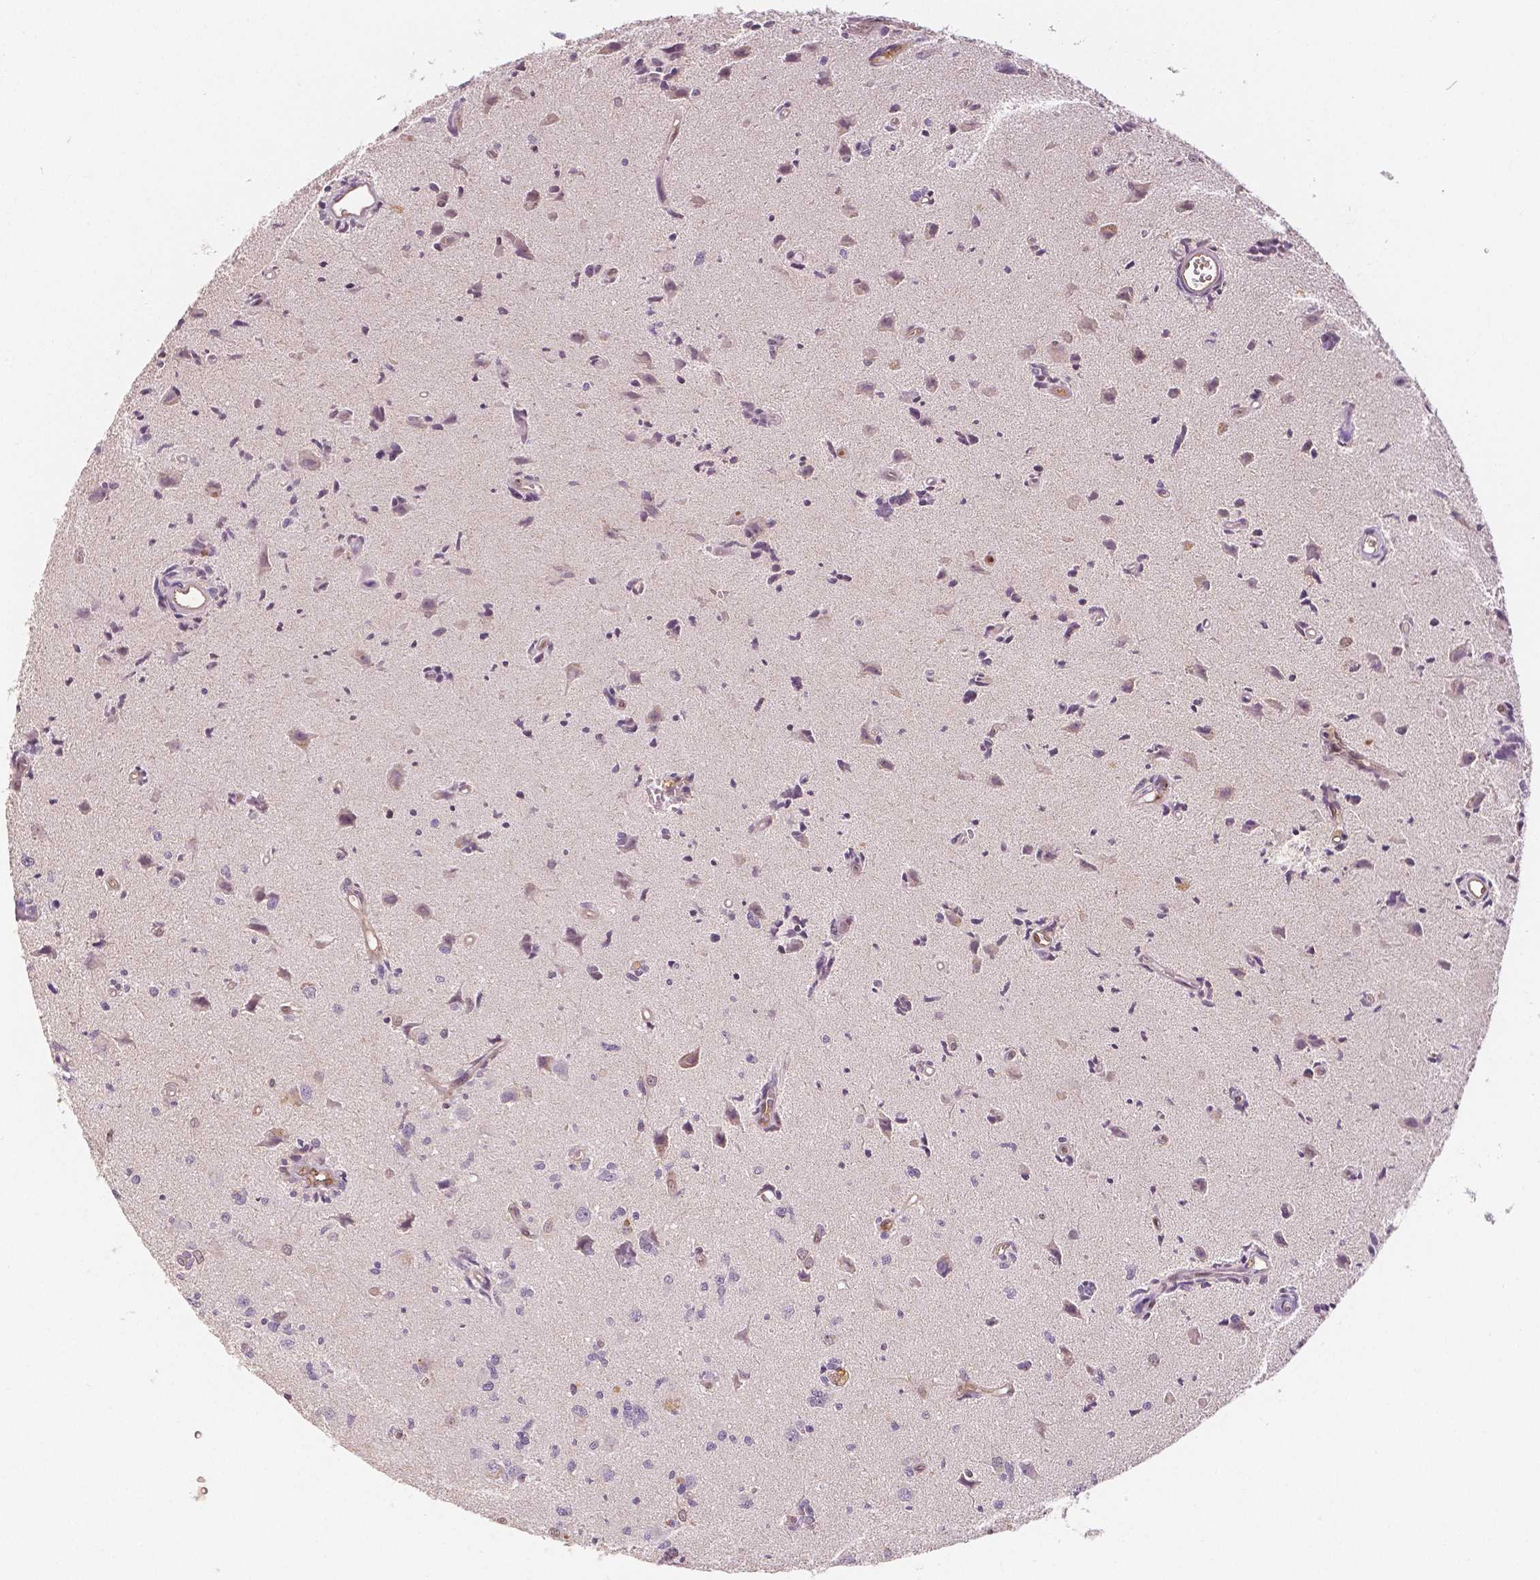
{"staining": {"intensity": "negative", "quantity": "none", "location": "none"}, "tissue": "glioma", "cell_type": "Tumor cells", "image_type": "cancer", "snomed": [{"axis": "morphology", "description": "Glioma, malignant, High grade"}, {"axis": "topography", "description": "Brain"}], "caption": "Tumor cells show no significant positivity in glioma.", "gene": "NAPRT", "patient": {"sex": "male", "age": 67}}